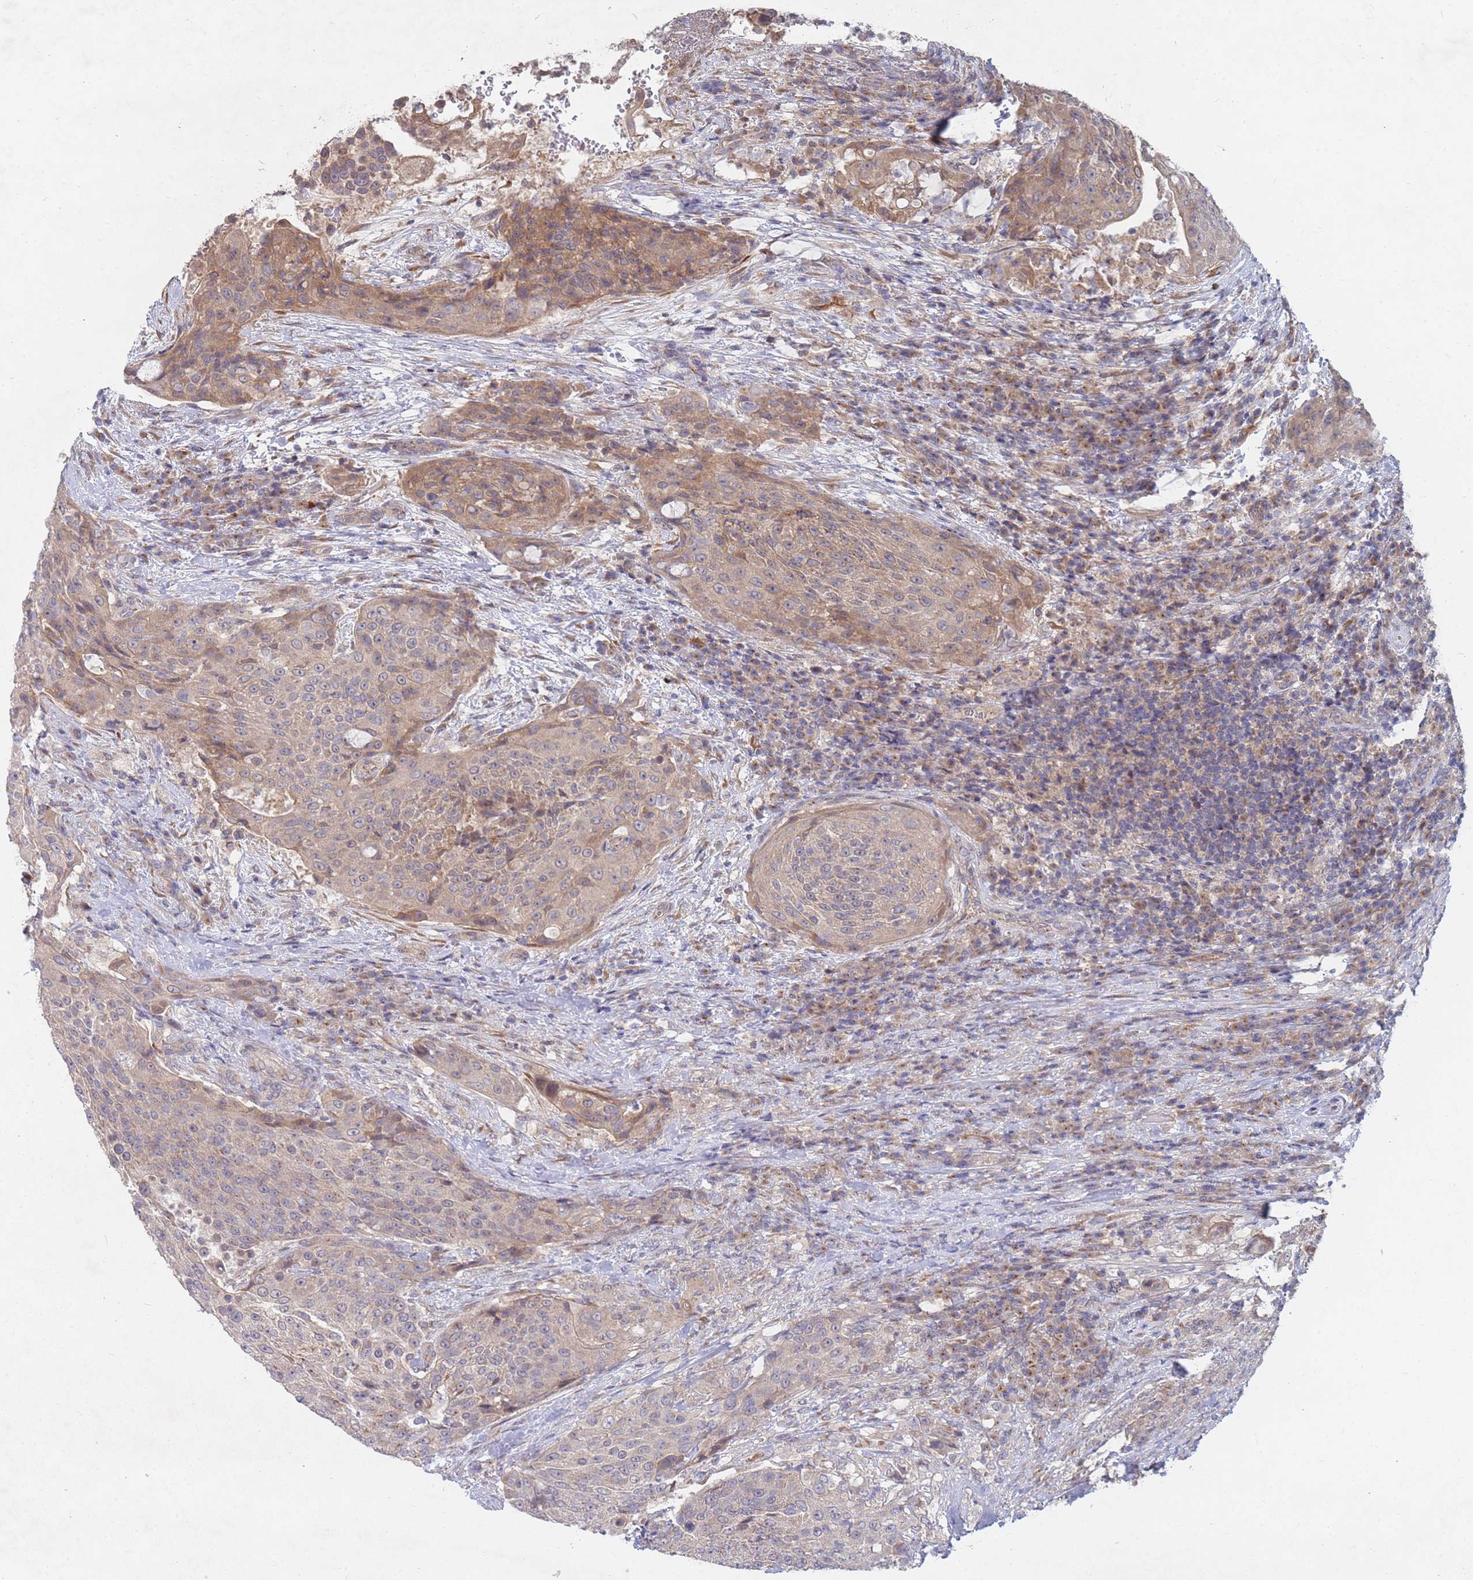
{"staining": {"intensity": "weak", "quantity": "25%-75%", "location": "cytoplasmic/membranous"}, "tissue": "urothelial cancer", "cell_type": "Tumor cells", "image_type": "cancer", "snomed": [{"axis": "morphology", "description": "Urothelial carcinoma, High grade"}, {"axis": "topography", "description": "Urinary bladder"}], "caption": "Immunohistochemistry (DAB) staining of high-grade urothelial carcinoma displays weak cytoplasmic/membranous protein staining in about 25%-75% of tumor cells.", "gene": "SLC35F5", "patient": {"sex": "female", "age": 63}}